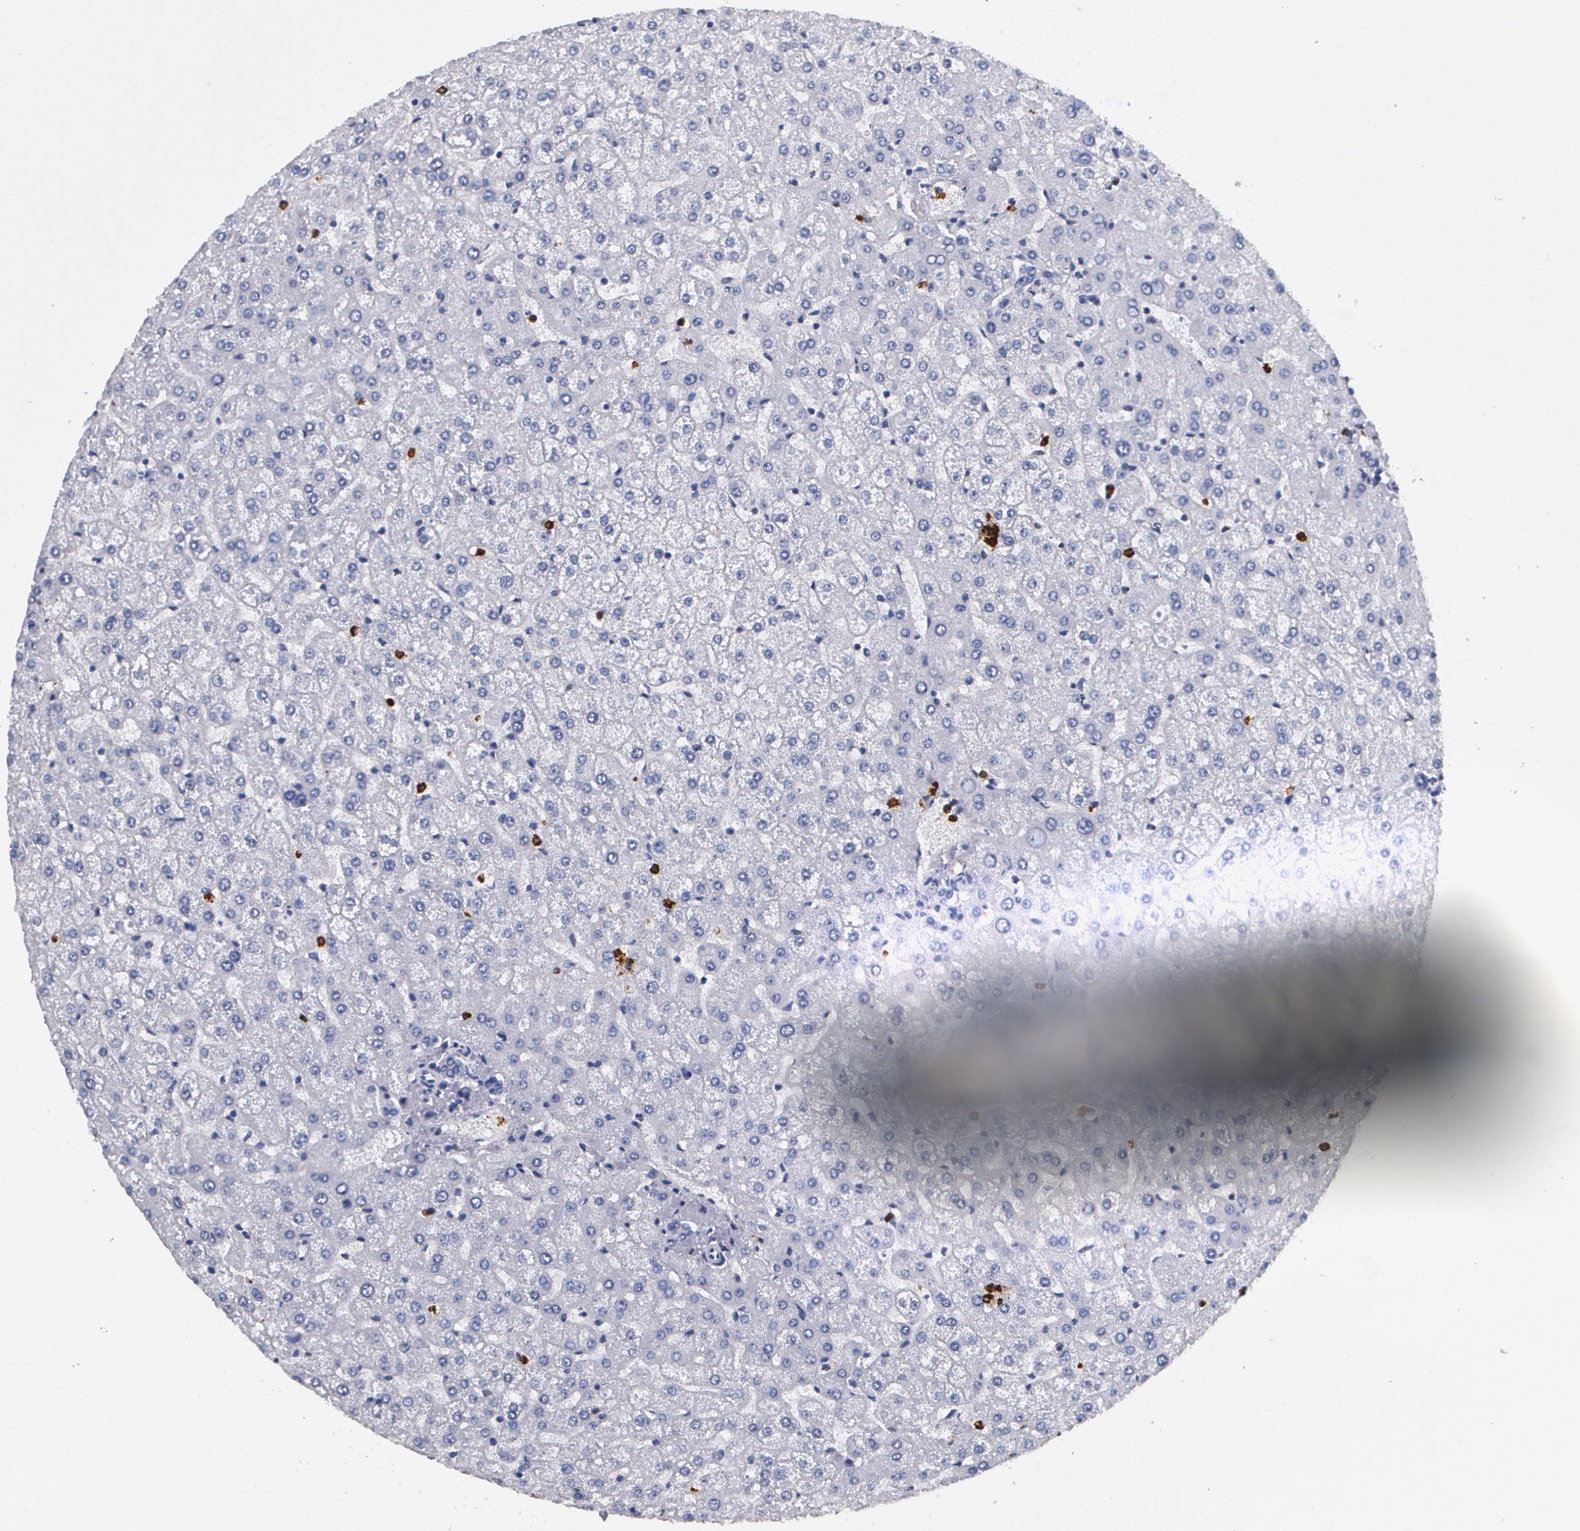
{"staining": {"intensity": "negative", "quantity": "none", "location": "none"}, "tissue": "liver", "cell_type": "Cholangiocytes", "image_type": "normal", "snomed": [{"axis": "morphology", "description": "Normal tissue, NOS"}, {"axis": "topography", "description": "Liver"}], "caption": "Immunohistochemistry photomicrograph of benign liver: human liver stained with DAB (3,3'-diaminobenzidine) demonstrates no significant protein staining in cholangiocytes. (DAB immunohistochemistry (IHC), high magnification).", "gene": "S100A8", "patient": {"sex": "female", "age": 32}}